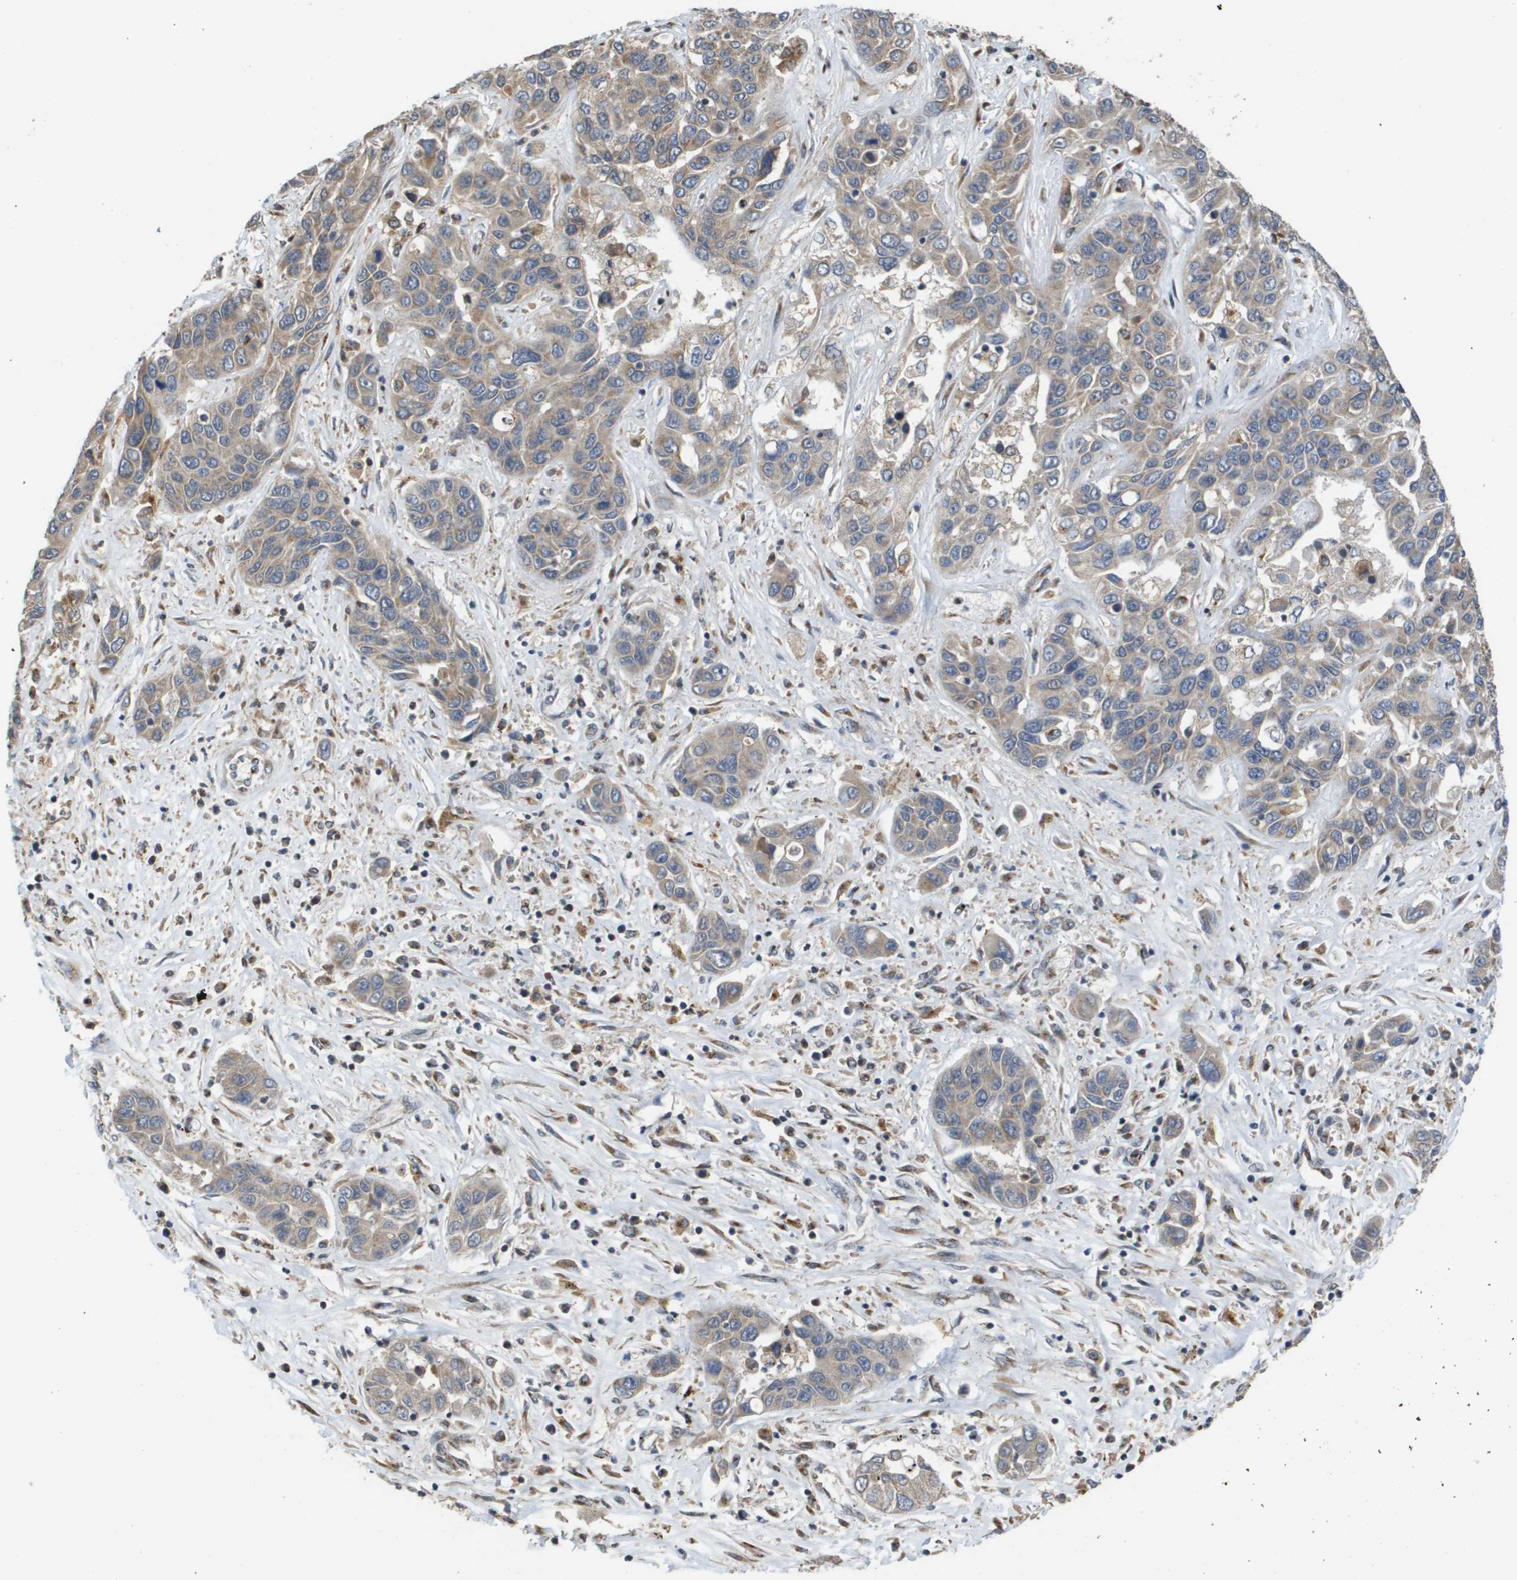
{"staining": {"intensity": "weak", "quantity": ">75%", "location": "cytoplasmic/membranous"}, "tissue": "liver cancer", "cell_type": "Tumor cells", "image_type": "cancer", "snomed": [{"axis": "morphology", "description": "Cholangiocarcinoma"}, {"axis": "topography", "description": "Liver"}], "caption": "Immunohistochemistry (IHC) photomicrograph of liver cancer (cholangiocarcinoma) stained for a protein (brown), which shows low levels of weak cytoplasmic/membranous staining in approximately >75% of tumor cells.", "gene": "PCK1", "patient": {"sex": "female", "age": 52}}